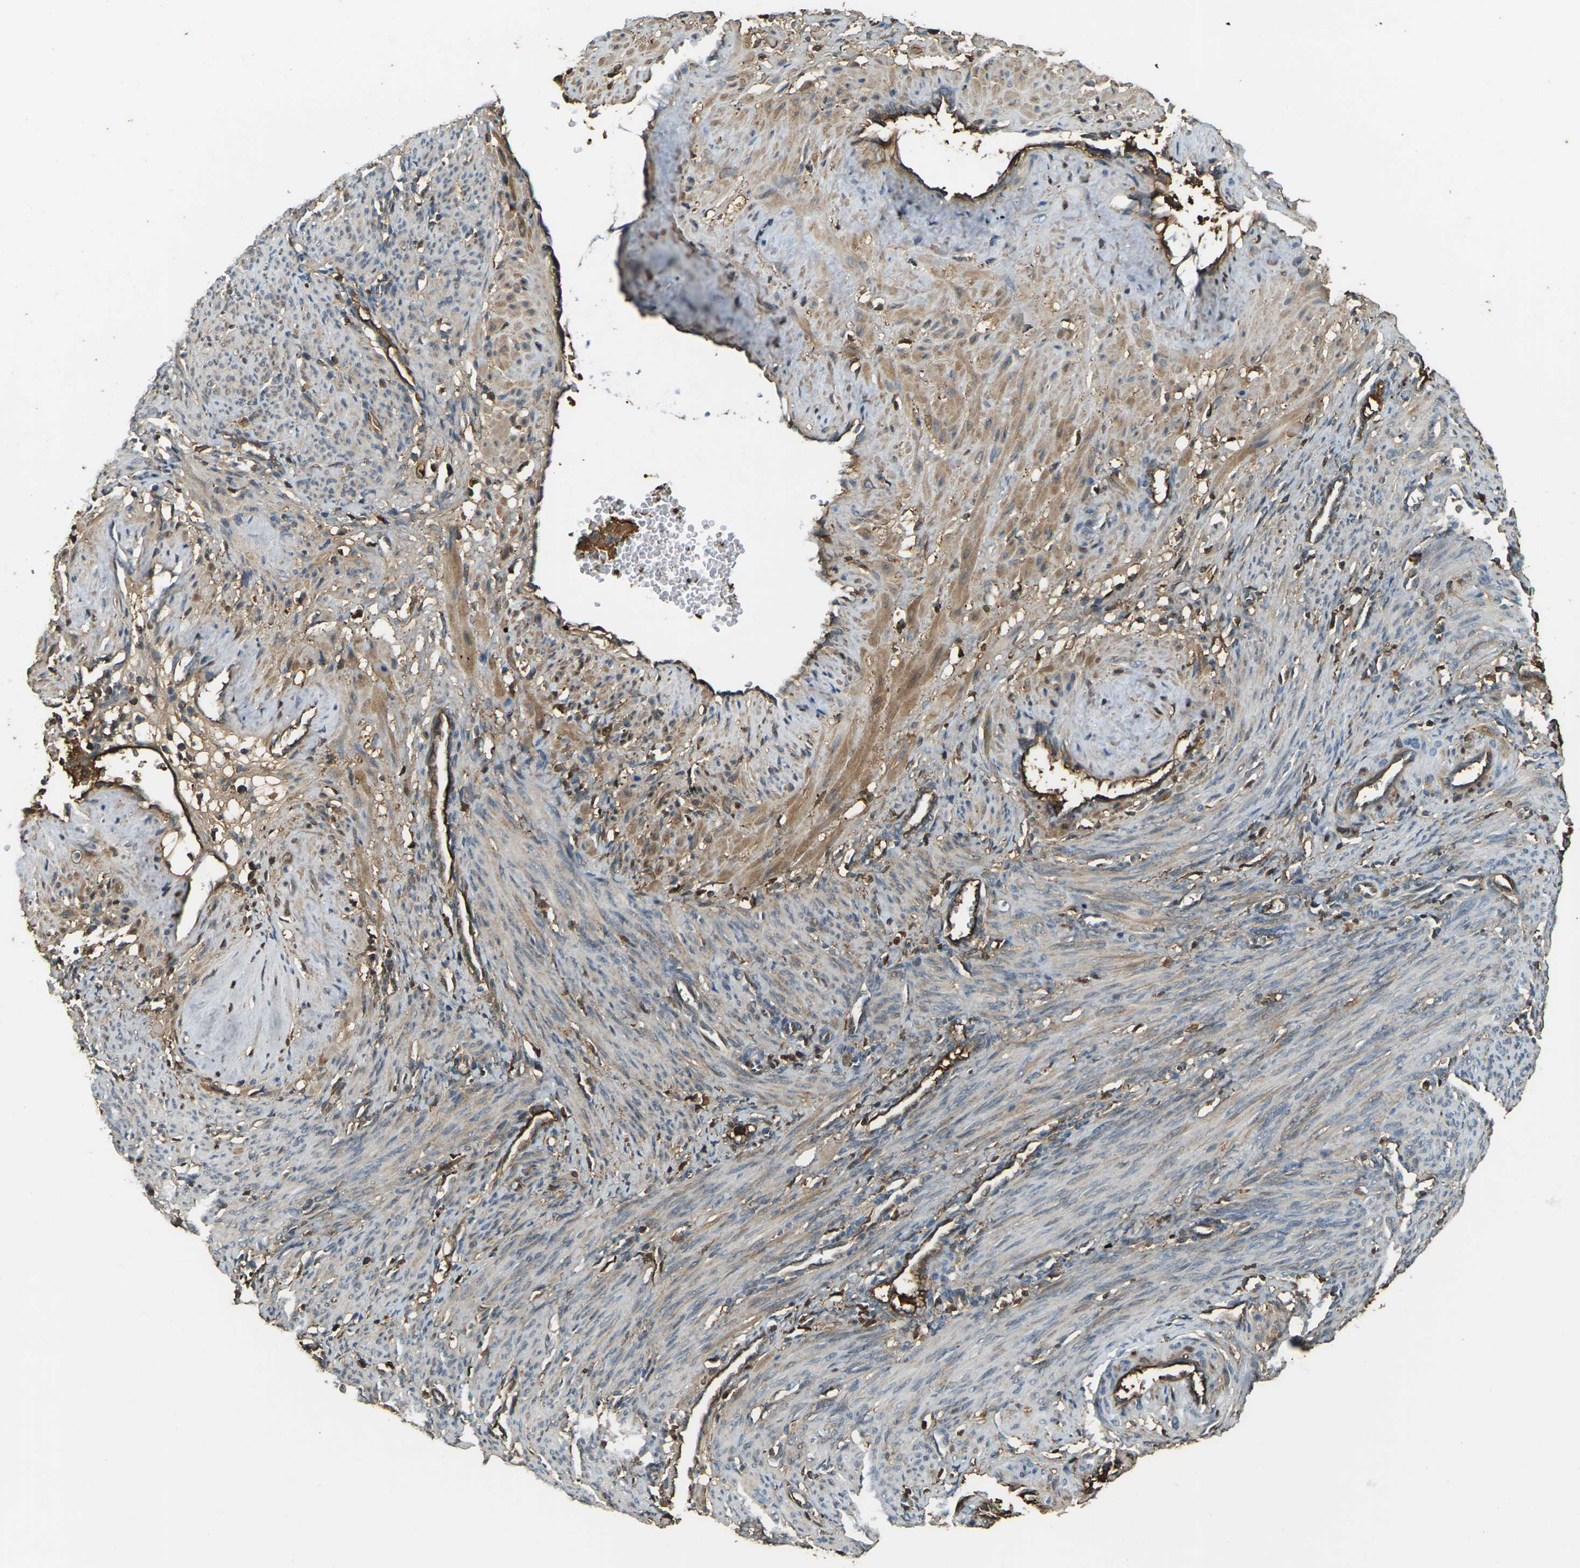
{"staining": {"intensity": "moderate", "quantity": "25%-75%", "location": "cytoplasmic/membranous"}, "tissue": "smooth muscle", "cell_type": "Smooth muscle cells", "image_type": "normal", "snomed": [{"axis": "morphology", "description": "Normal tissue, NOS"}, {"axis": "topography", "description": "Endometrium"}], "caption": "Immunohistochemical staining of benign human smooth muscle displays medium levels of moderate cytoplasmic/membranous expression in approximately 25%-75% of smooth muscle cells.", "gene": "CYP1B1", "patient": {"sex": "female", "age": 33}}